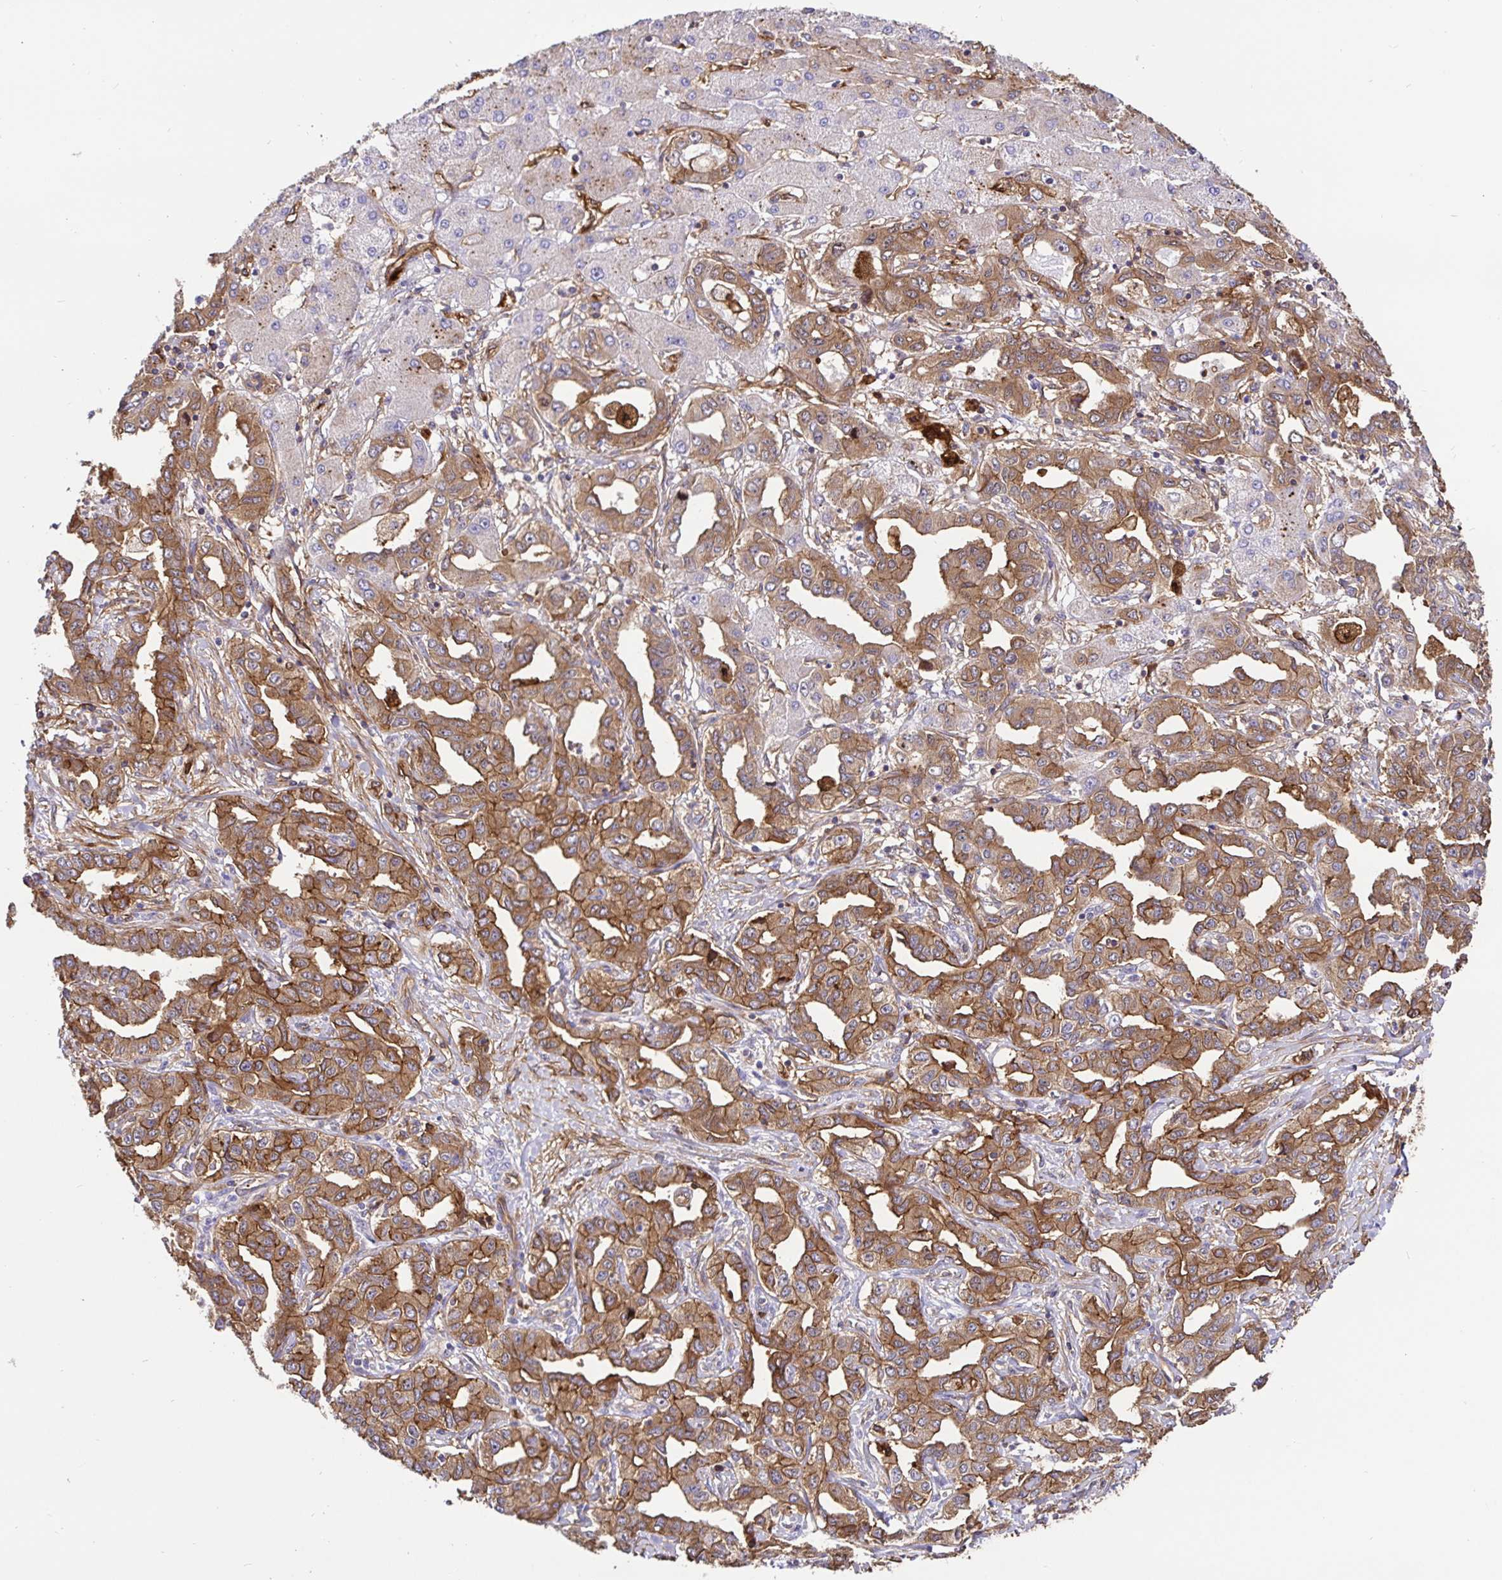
{"staining": {"intensity": "moderate", "quantity": ">75%", "location": "cytoplasmic/membranous"}, "tissue": "liver cancer", "cell_type": "Tumor cells", "image_type": "cancer", "snomed": [{"axis": "morphology", "description": "Cholangiocarcinoma"}, {"axis": "topography", "description": "Liver"}], "caption": "Liver cholangiocarcinoma was stained to show a protein in brown. There is medium levels of moderate cytoplasmic/membranous positivity in about >75% of tumor cells. The staining was performed using DAB to visualize the protein expression in brown, while the nuclei were stained in blue with hematoxylin (Magnification: 20x).", "gene": "ANXA2", "patient": {"sex": "male", "age": 59}}